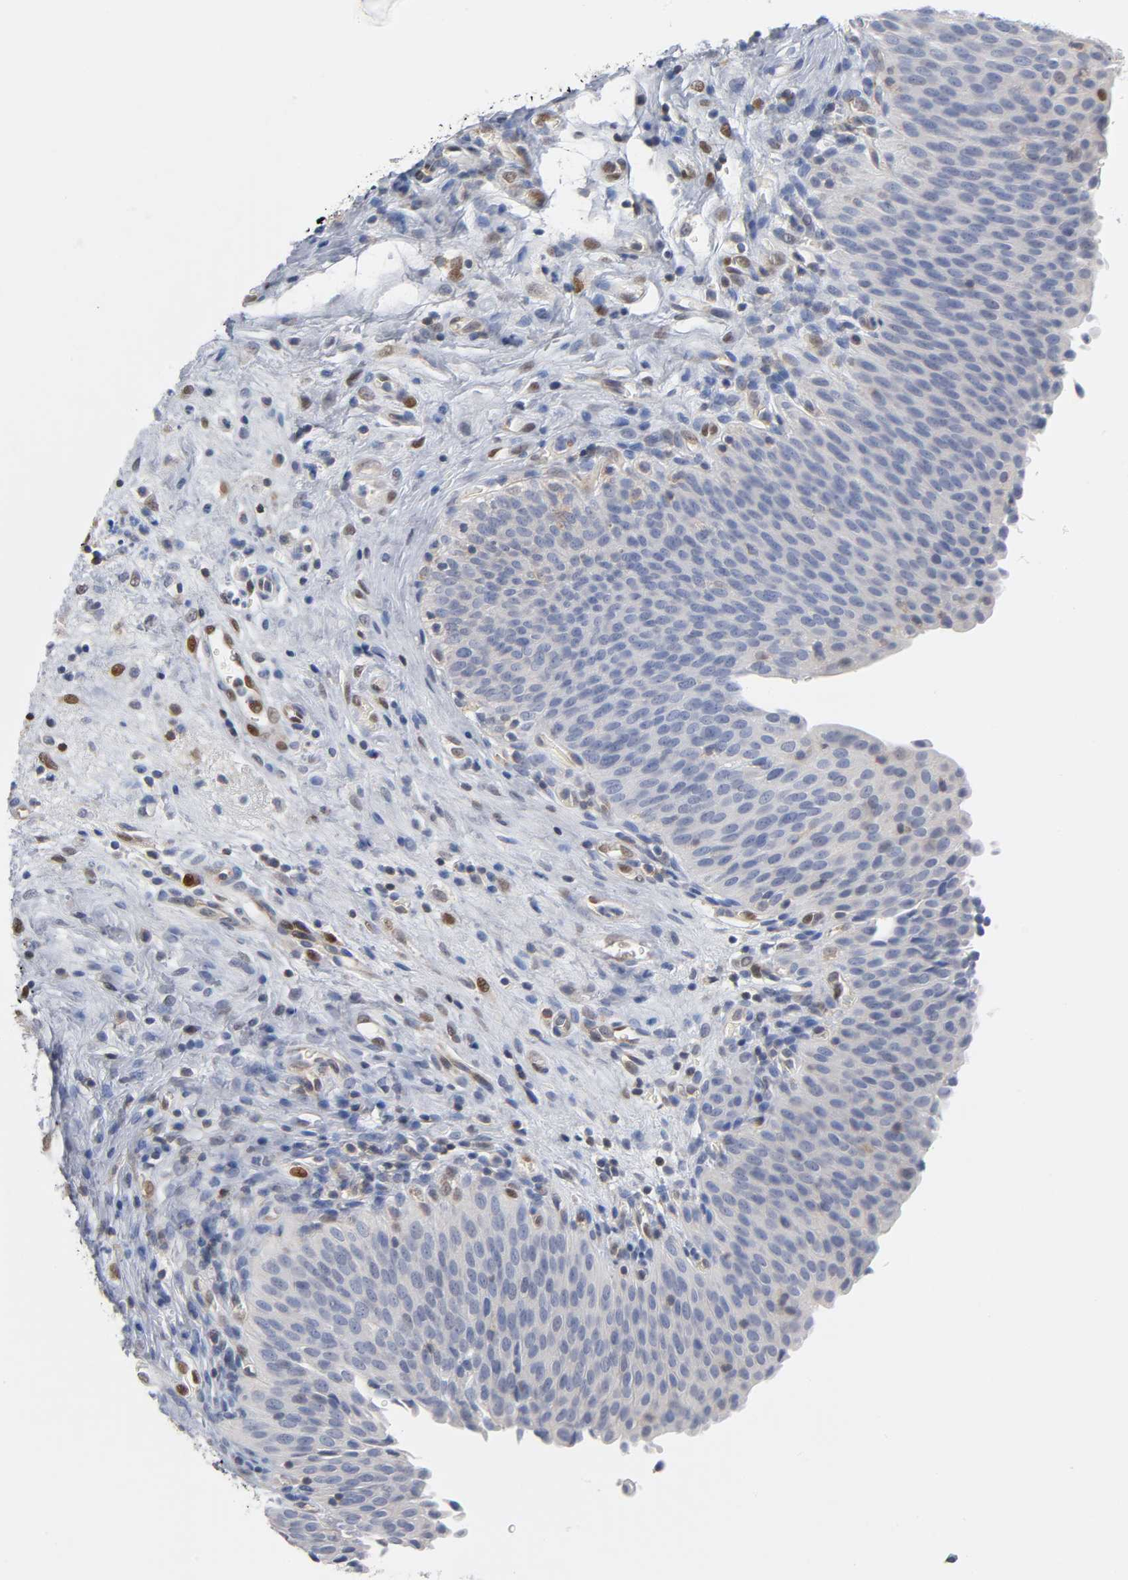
{"staining": {"intensity": "negative", "quantity": "none", "location": "none"}, "tissue": "urinary bladder", "cell_type": "Urothelial cells", "image_type": "normal", "snomed": [{"axis": "morphology", "description": "Normal tissue, NOS"}, {"axis": "morphology", "description": "Dysplasia, NOS"}, {"axis": "topography", "description": "Urinary bladder"}], "caption": "This image is of benign urinary bladder stained with immunohistochemistry to label a protein in brown with the nuclei are counter-stained blue. There is no staining in urothelial cells.", "gene": "NFATC1", "patient": {"sex": "male", "age": 35}}